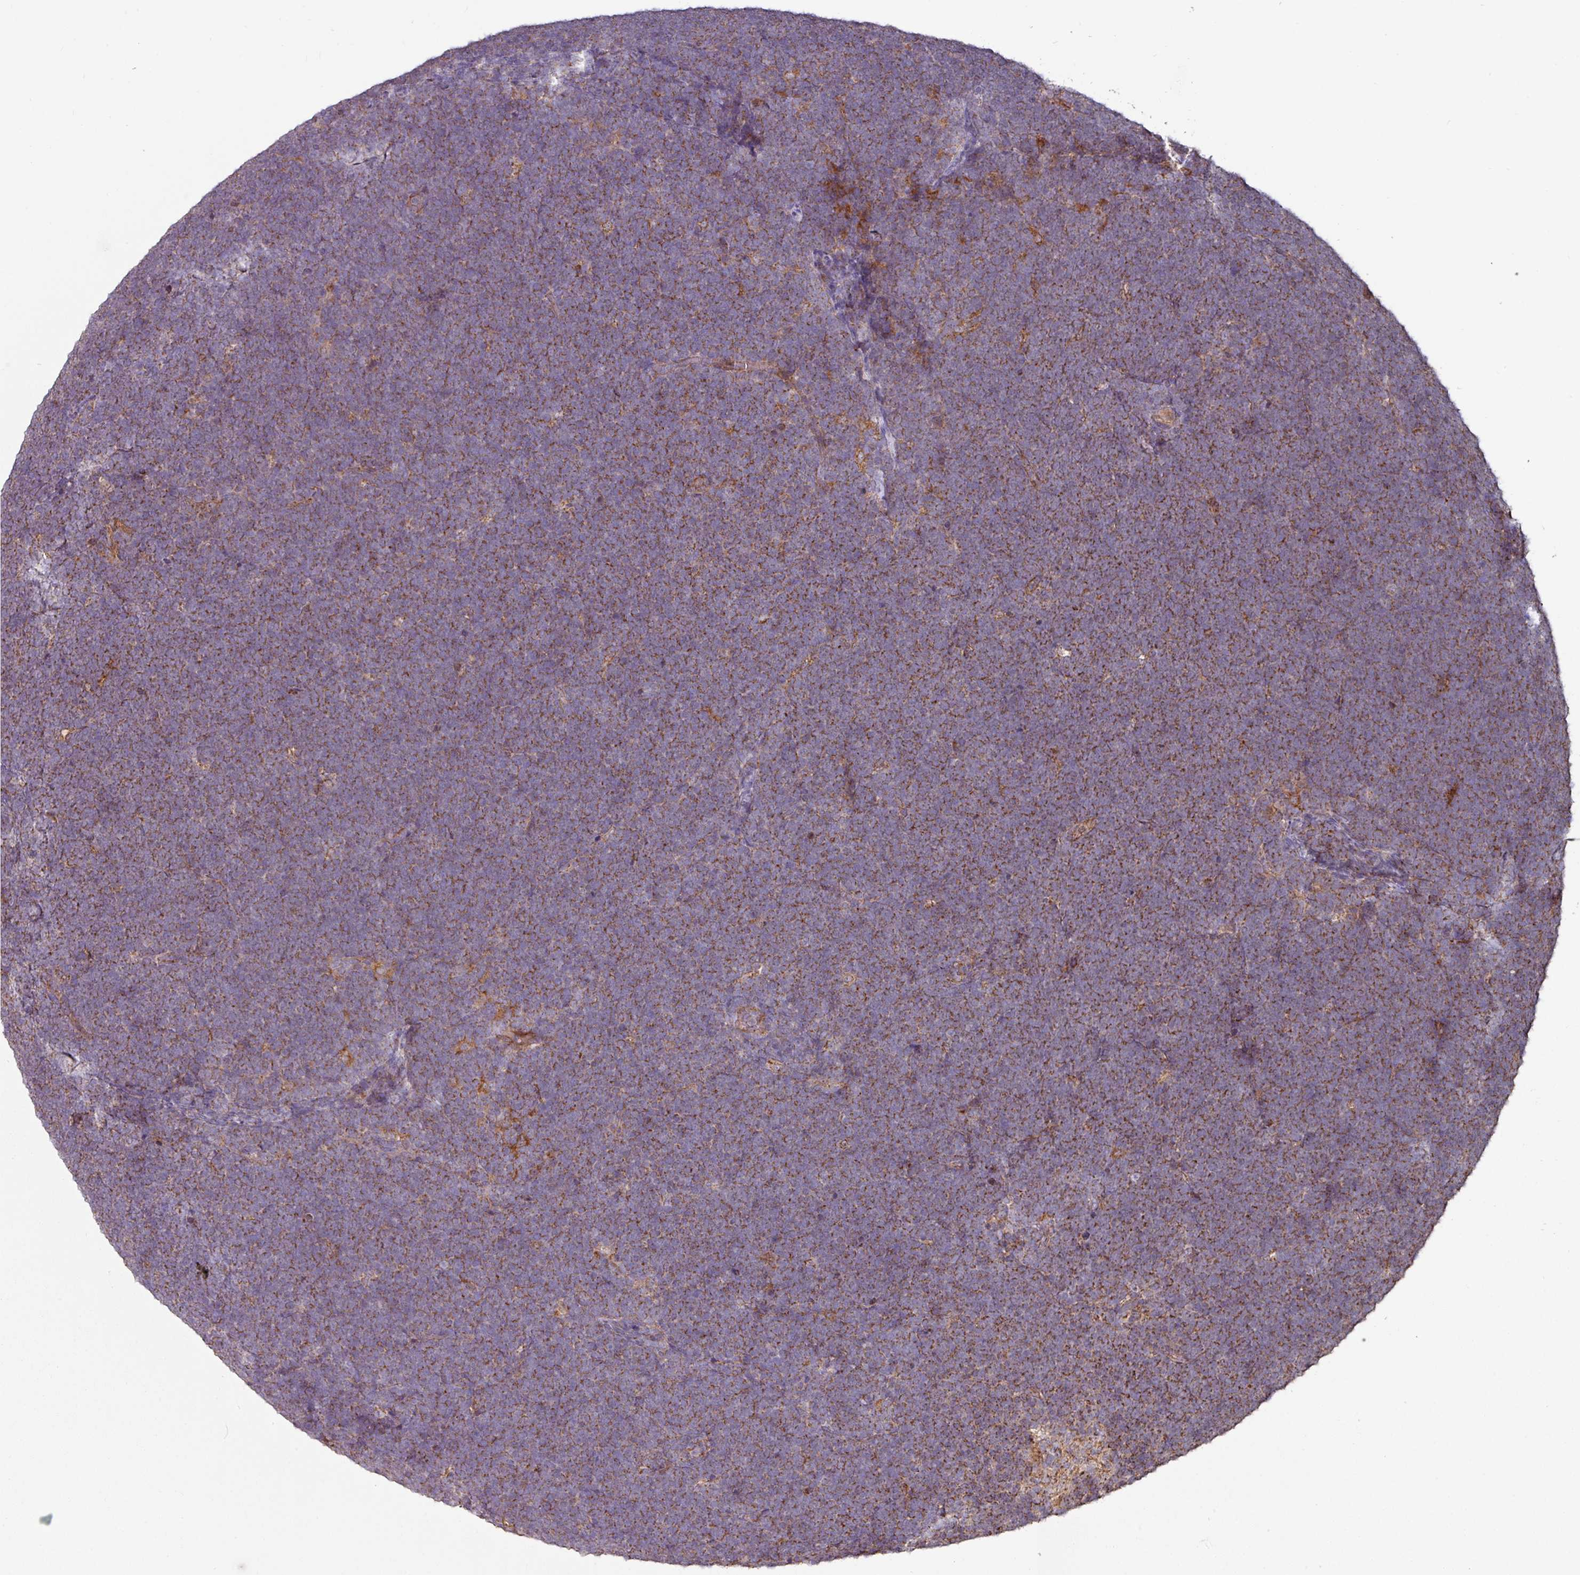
{"staining": {"intensity": "moderate", "quantity": "25%-75%", "location": "cytoplasmic/membranous"}, "tissue": "lymphoma", "cell_type": "Tumor cells", "image_type": "cancer", "snomed": [{"axis": "morphology", "description": "Malignant lymphoma, non-Hodgkin's type, High grade"}, {"axis": "topography", "description": "Lymph node"}], "caption": "This histopathology image reveals immunohistochemistry (IHC) staining of human lymphoma, with medium moderate cytoplasmic/membranous staining in about 25%-75% of tumor cells.", "gene": "OR2D3", "patient": {"sex": "male", "age": 13}}